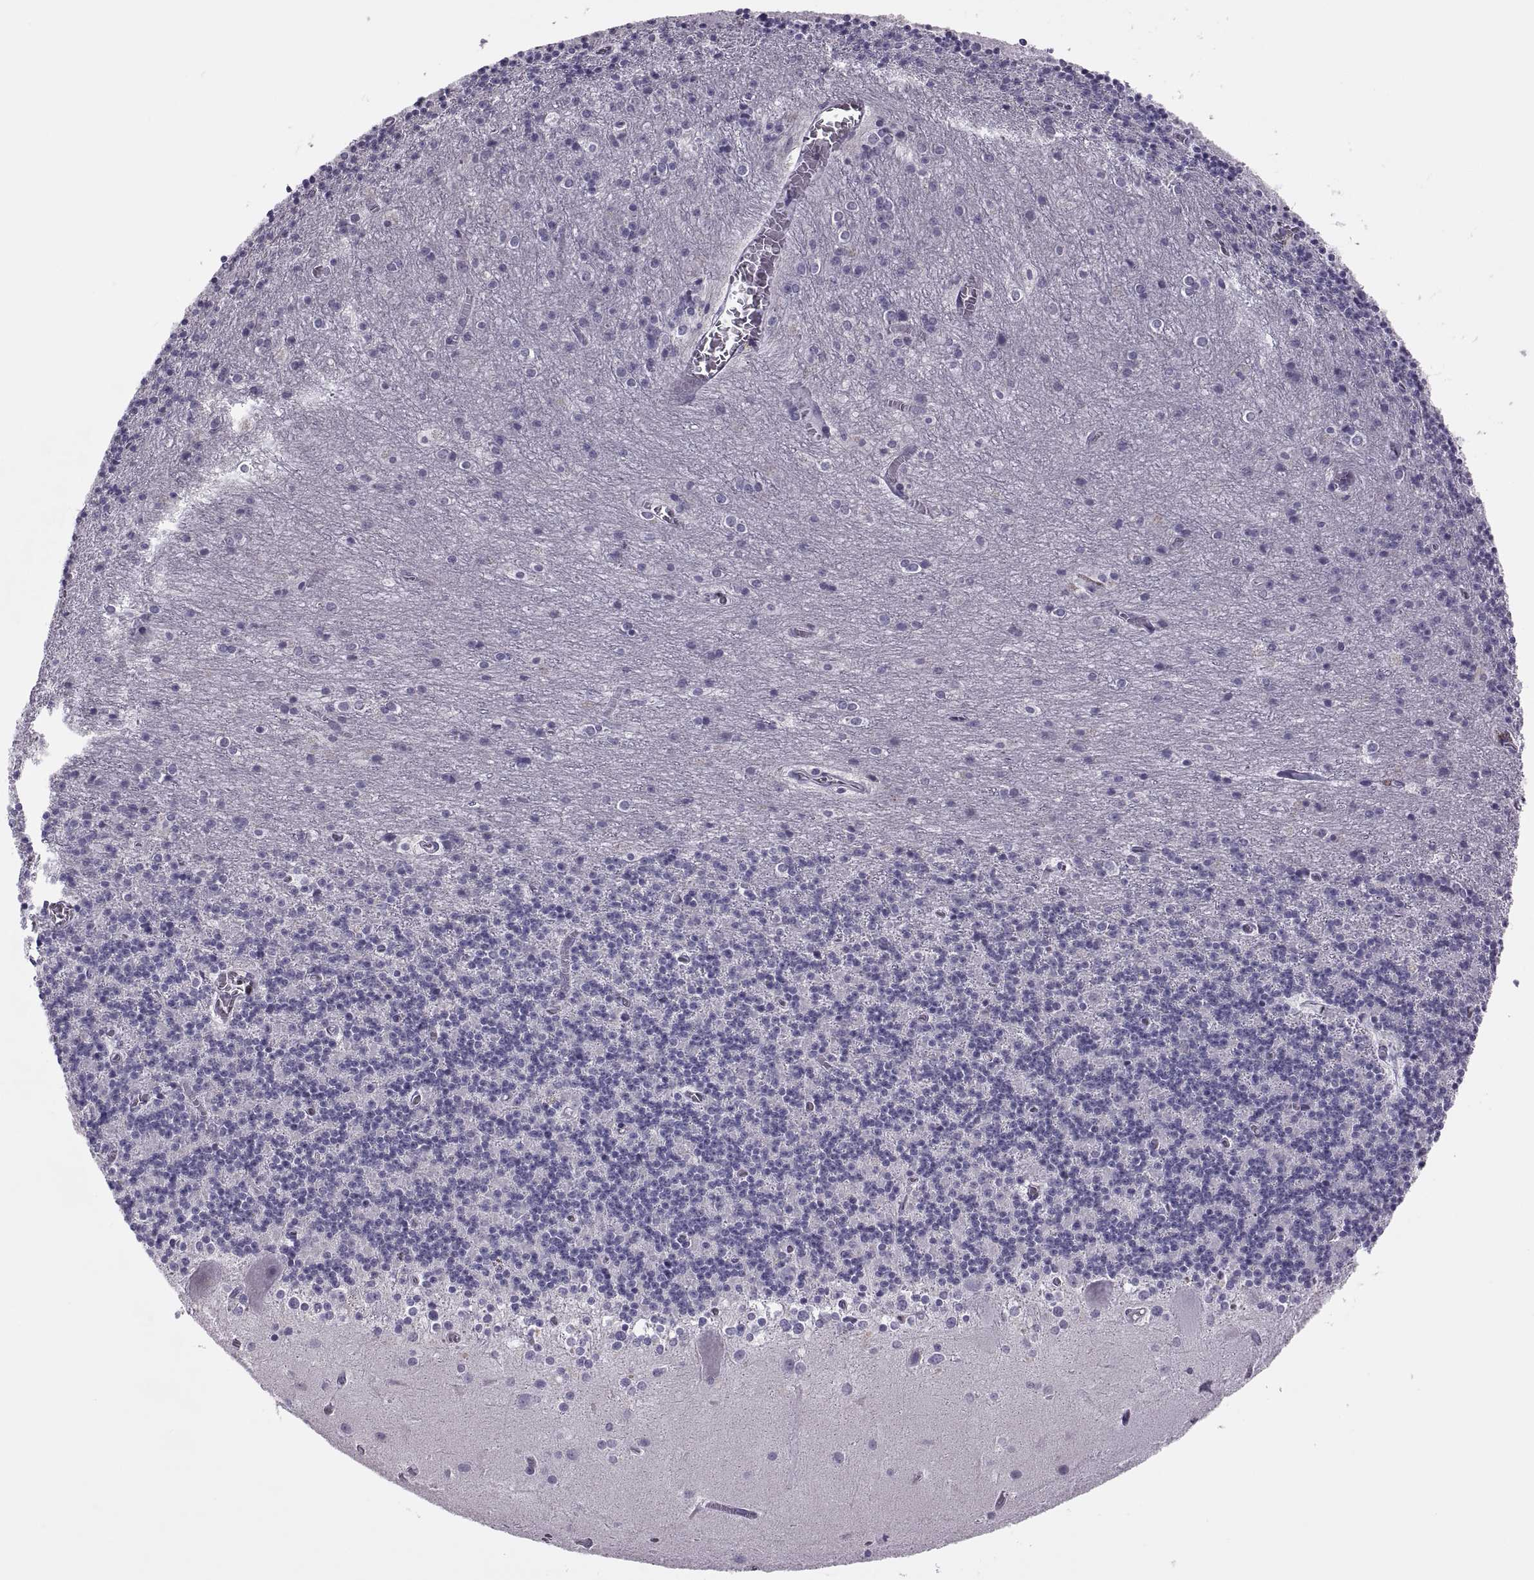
{"staining": {"intensity": "negative", "quantity": "none", "location": "none"}, "tissue": "cerebellum", "cell_type": "Cells in granular layer", "image_type": "normal", "snomed": [{"axis": "morphology", "description": "Normal tissue, NOS"}, {"axis": "topography", "description": "Cerebellum"}], "caption": "Human cerebellum stained for a protein using immunohistochemistry (IHC) reveals no staining in cells in granular layer.", "gene": "SYNGR4", "patient": {"sex": "male", "age": 70}}